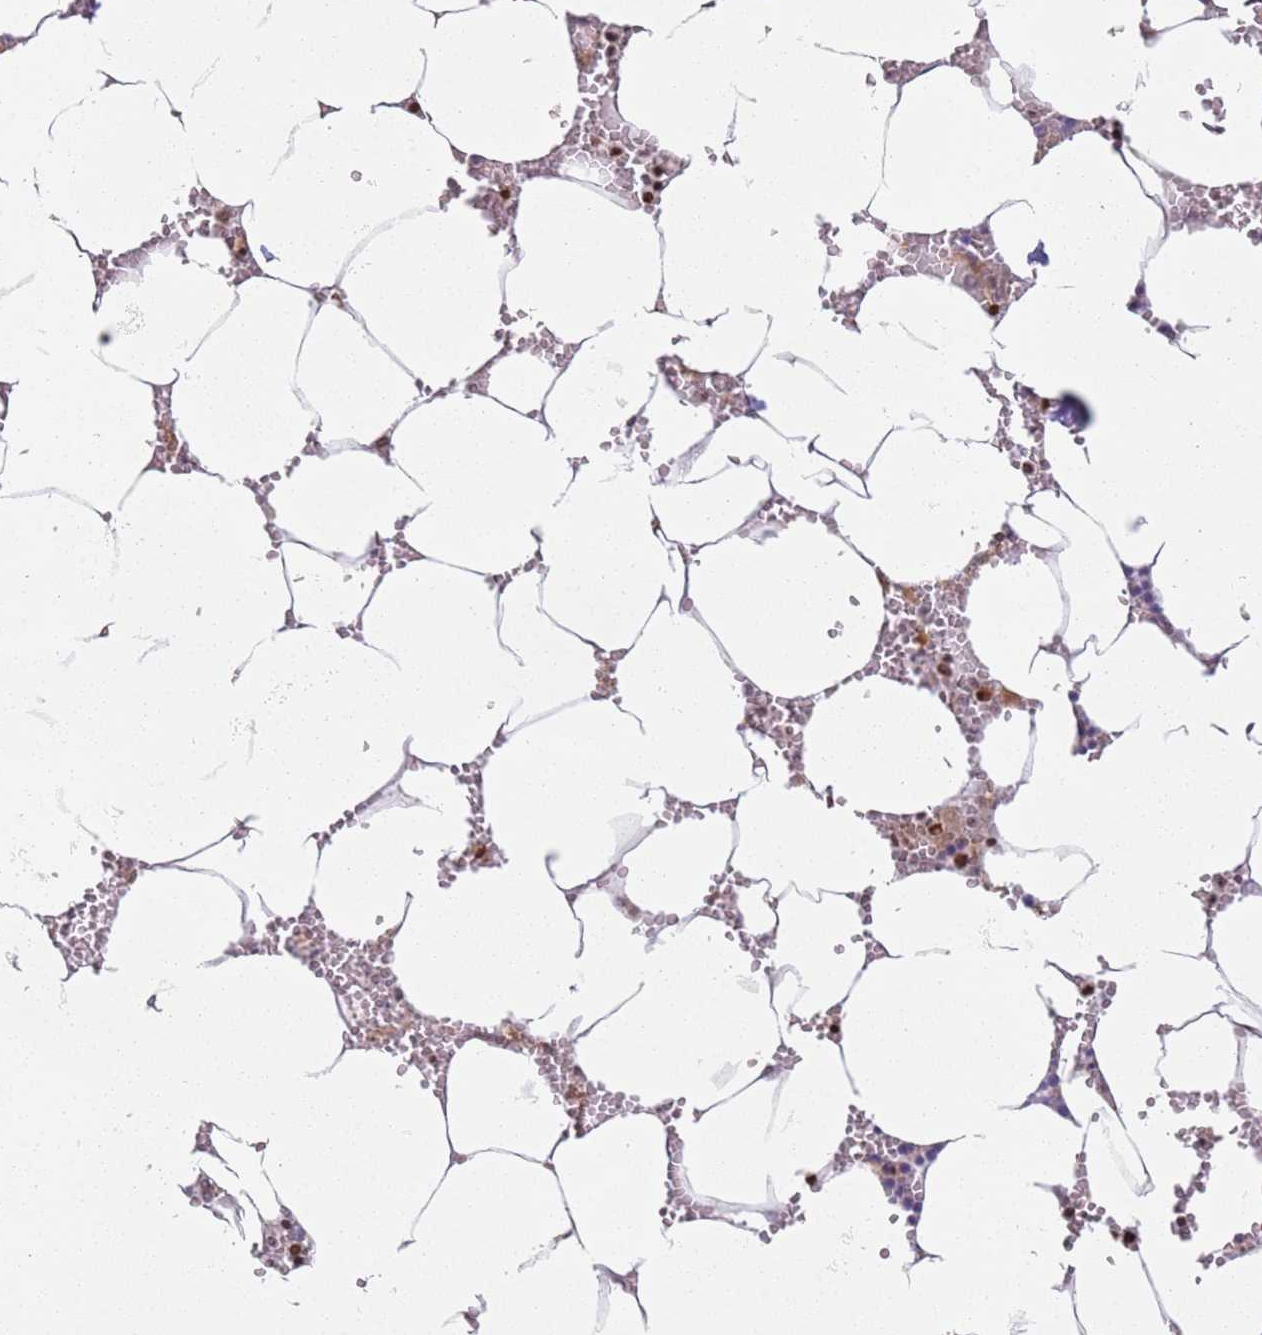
{"staining": {"intensity": "strong", "quantity": "<25%", "location": "cytoplasmic/membranous,nuclear"}, "tissue": "bone marrow", "cell_type": "Hematopoietic cells", "image_type": "normal", "snomed": [{"axis": "morphology", "description": "Normal tissue, NOS"}, {"axis": "topography", "description": "Bone marrow"}], "caption": "The histopathology image exhibits a brown stain indicating the presence of a protein in the cytoplasmic/membranous,nuclear of hematopoietic cells in bone marrow.", "gene": "HNRNPLL", "patient": {"sex": "male", "age": 70}}